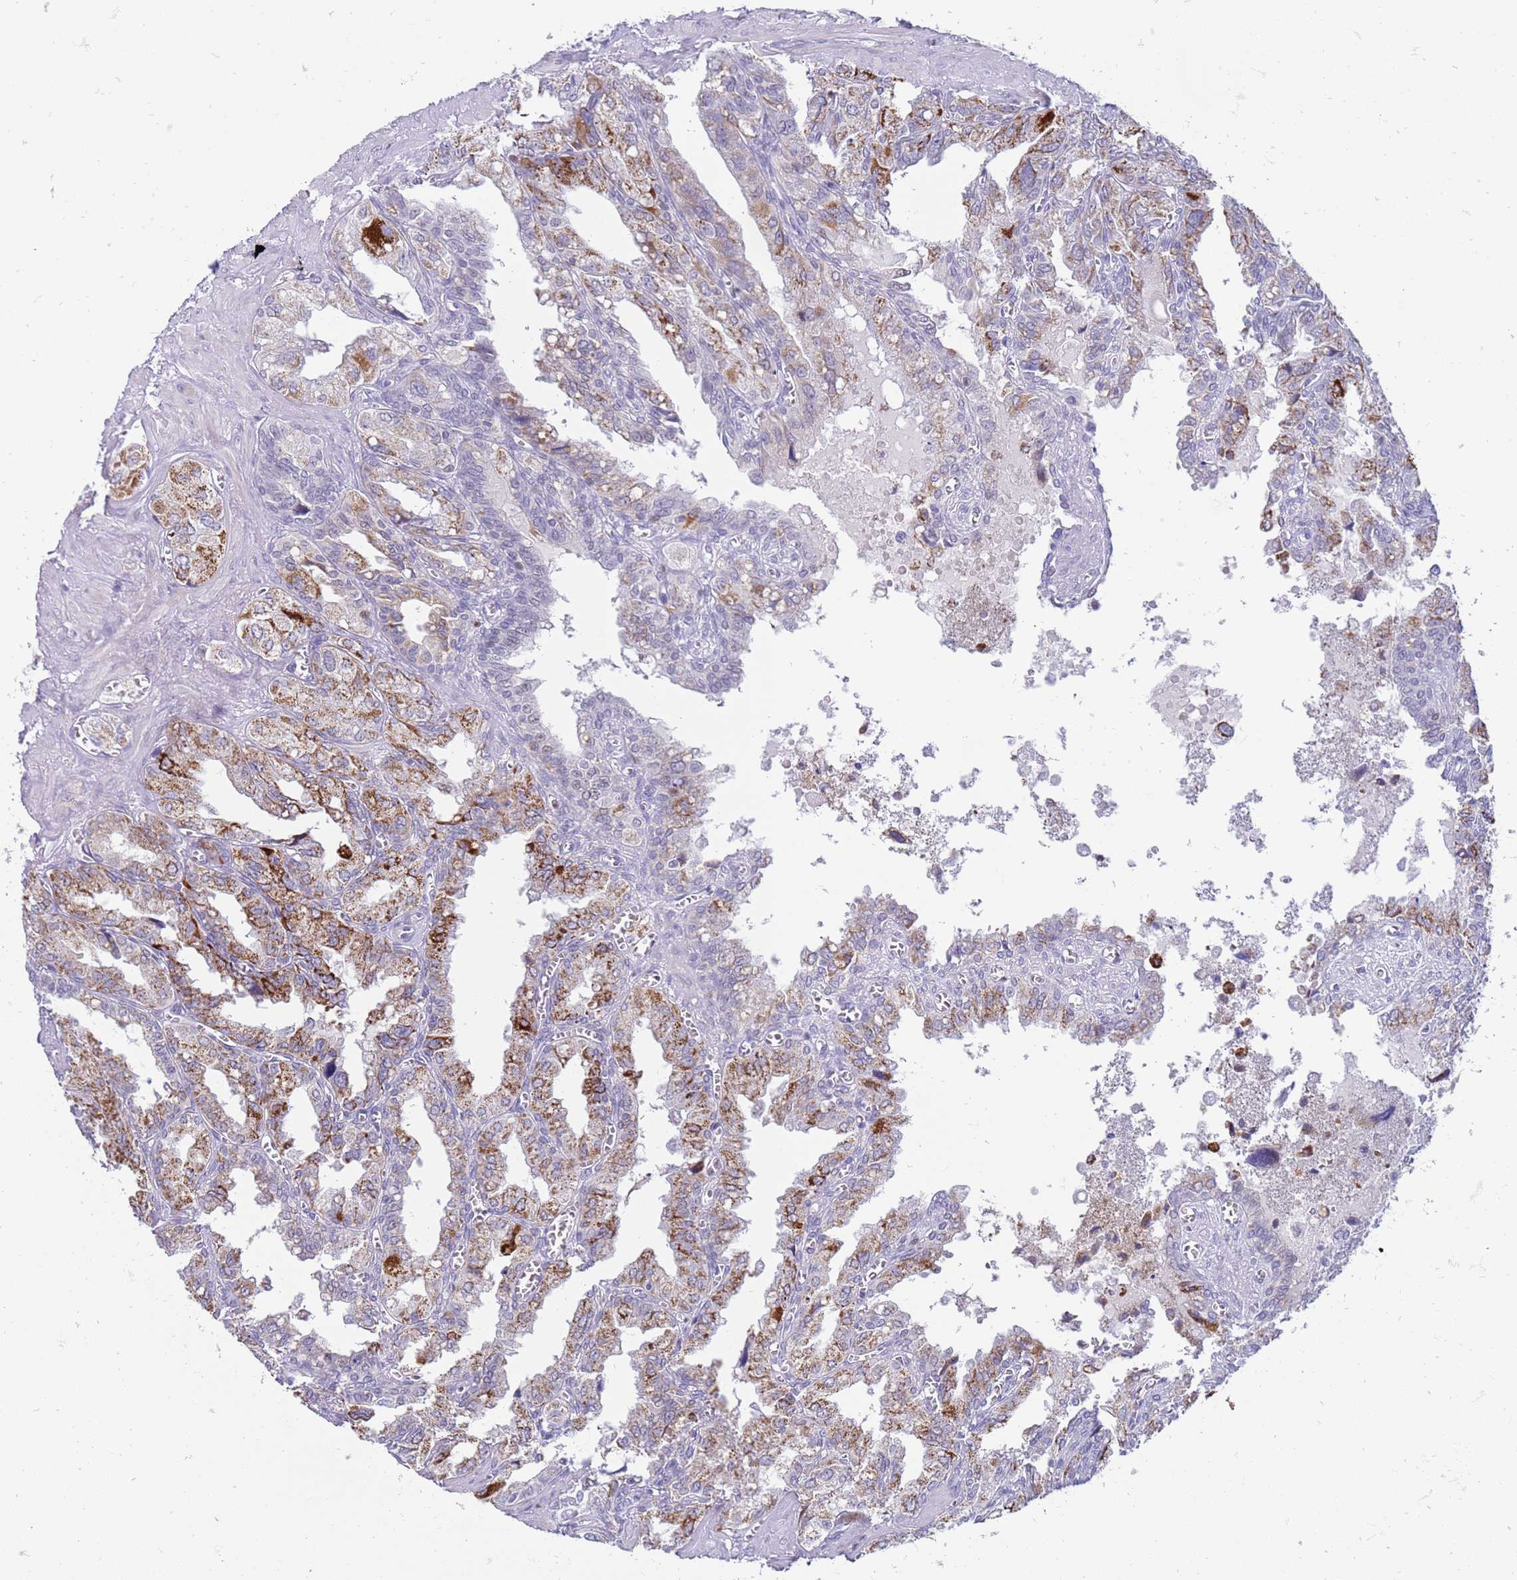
{"staining": {"intensity": "moderate", "quantity": "25%-75%", "location": "cytoplasmic/membranous"}, "tissue": "seminal vesicle", "cell_type": "Glandular cells", "image_type": "normal", "snomed": [{"axis": "morphology", "description": "Normal tissue, NOS"}, {"axis": "topography", "description": "Seminal veicle"}], "caption": "Protein expression analysis of benign seminal vesicle shows moderate cytoplasmic/membranous expression in about 25%-75% of glandular cells. The protein of interest is stained brown, and the nuclei are stained in blue (DAB IHC with brightfield microscopy, high magnification).", "gene": "STK25", "patient": {"sex": "male", "age": 67}}